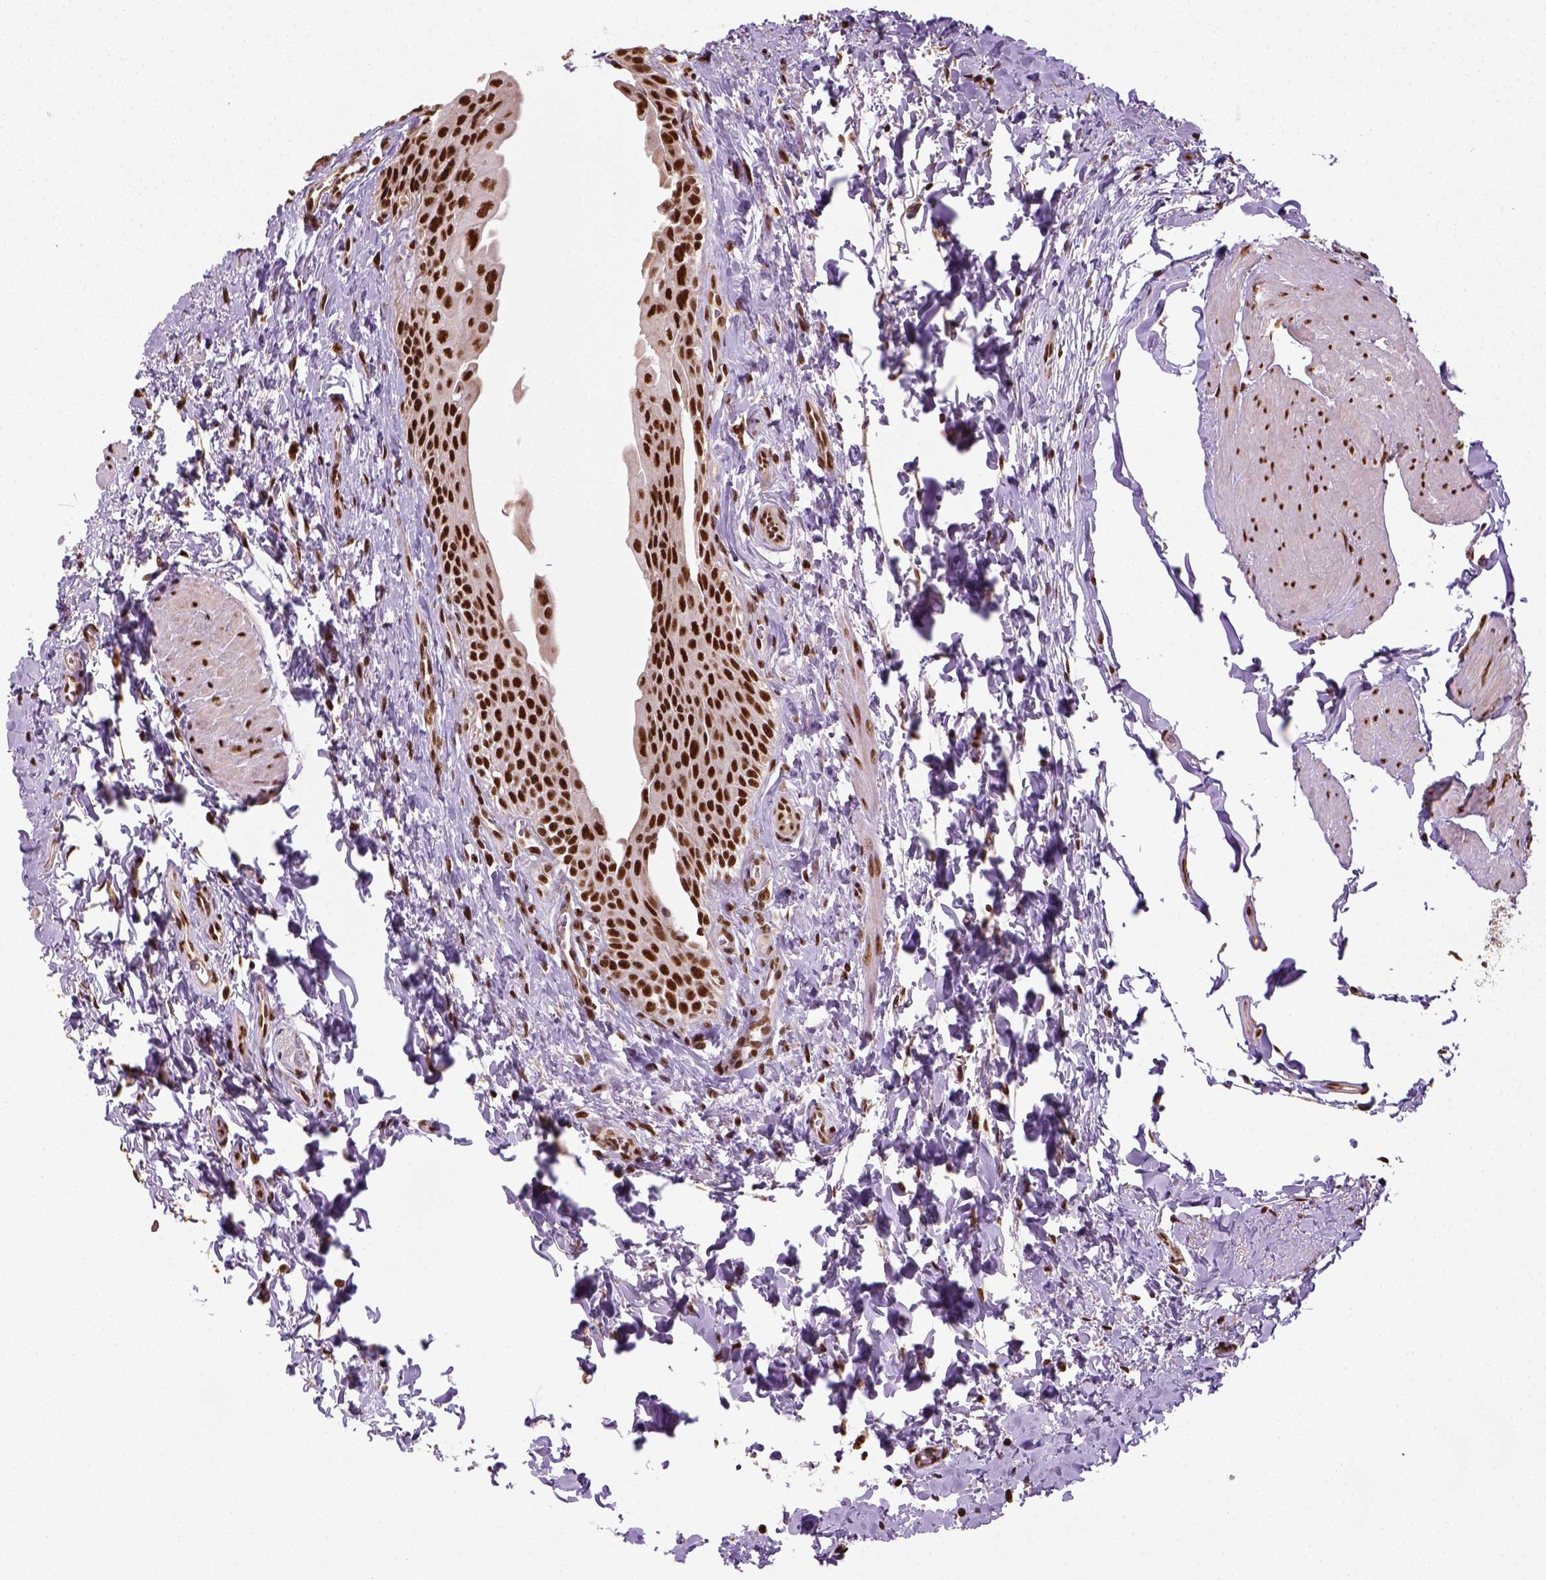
{"staining": {"intensity": "strong", "quantity": ">75%", "location": "nuclear"}, "tissue": "urinary bladder", "cell_type": "Urothelial cells", "image_type": "normal", "snomed": [{"axis": "morphology", "description": "Normal tissue, NOS"}, {"axis": "topography", "description": "Urinary bladder"}], "caption": "This micrograph exhibits IHC staining of normal urinary bladder, with high strong nuclear staining in about >75% of urothelial cells.", "gene": "CCAR1", "patient": {"sex": "male", "age": 56}}